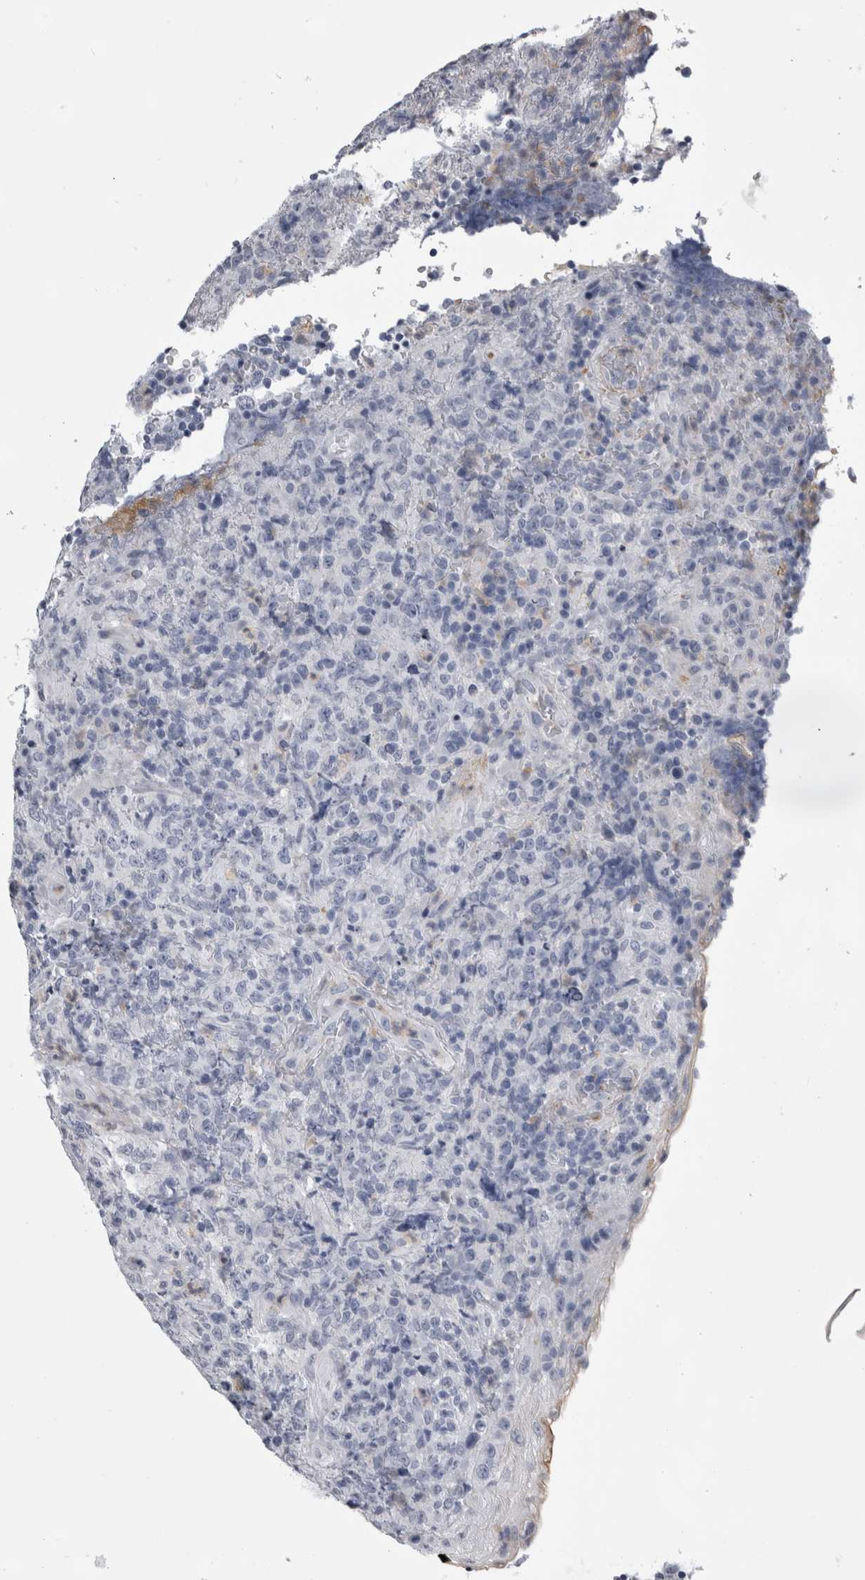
{"staining": {"intensity": "negative", "quantity": "none", "location": "none"}, "tissue": "lymphoma", "cell_type": "Tumor cells", "image_type": "cancer", "snomed": [{"axis": "morphology", "description": "Malignant lymphoma, non-Hodgkin's type, High grade"}, {"axis": "topography", "description": "Tonsil"}], "caption": "Malignant lymphoma, non-Hodgkin's type (high-grade) was stained to show a protein in brown. There is no significant staining in tumor cells. (DAB (3,3'-diaminobenzidine) immunohistochemistry (IHC) visualized using brightfield microscopy, high magnification).", "gene": "ALDH8A1", "patient": {"sex": "female", "age": 36}}